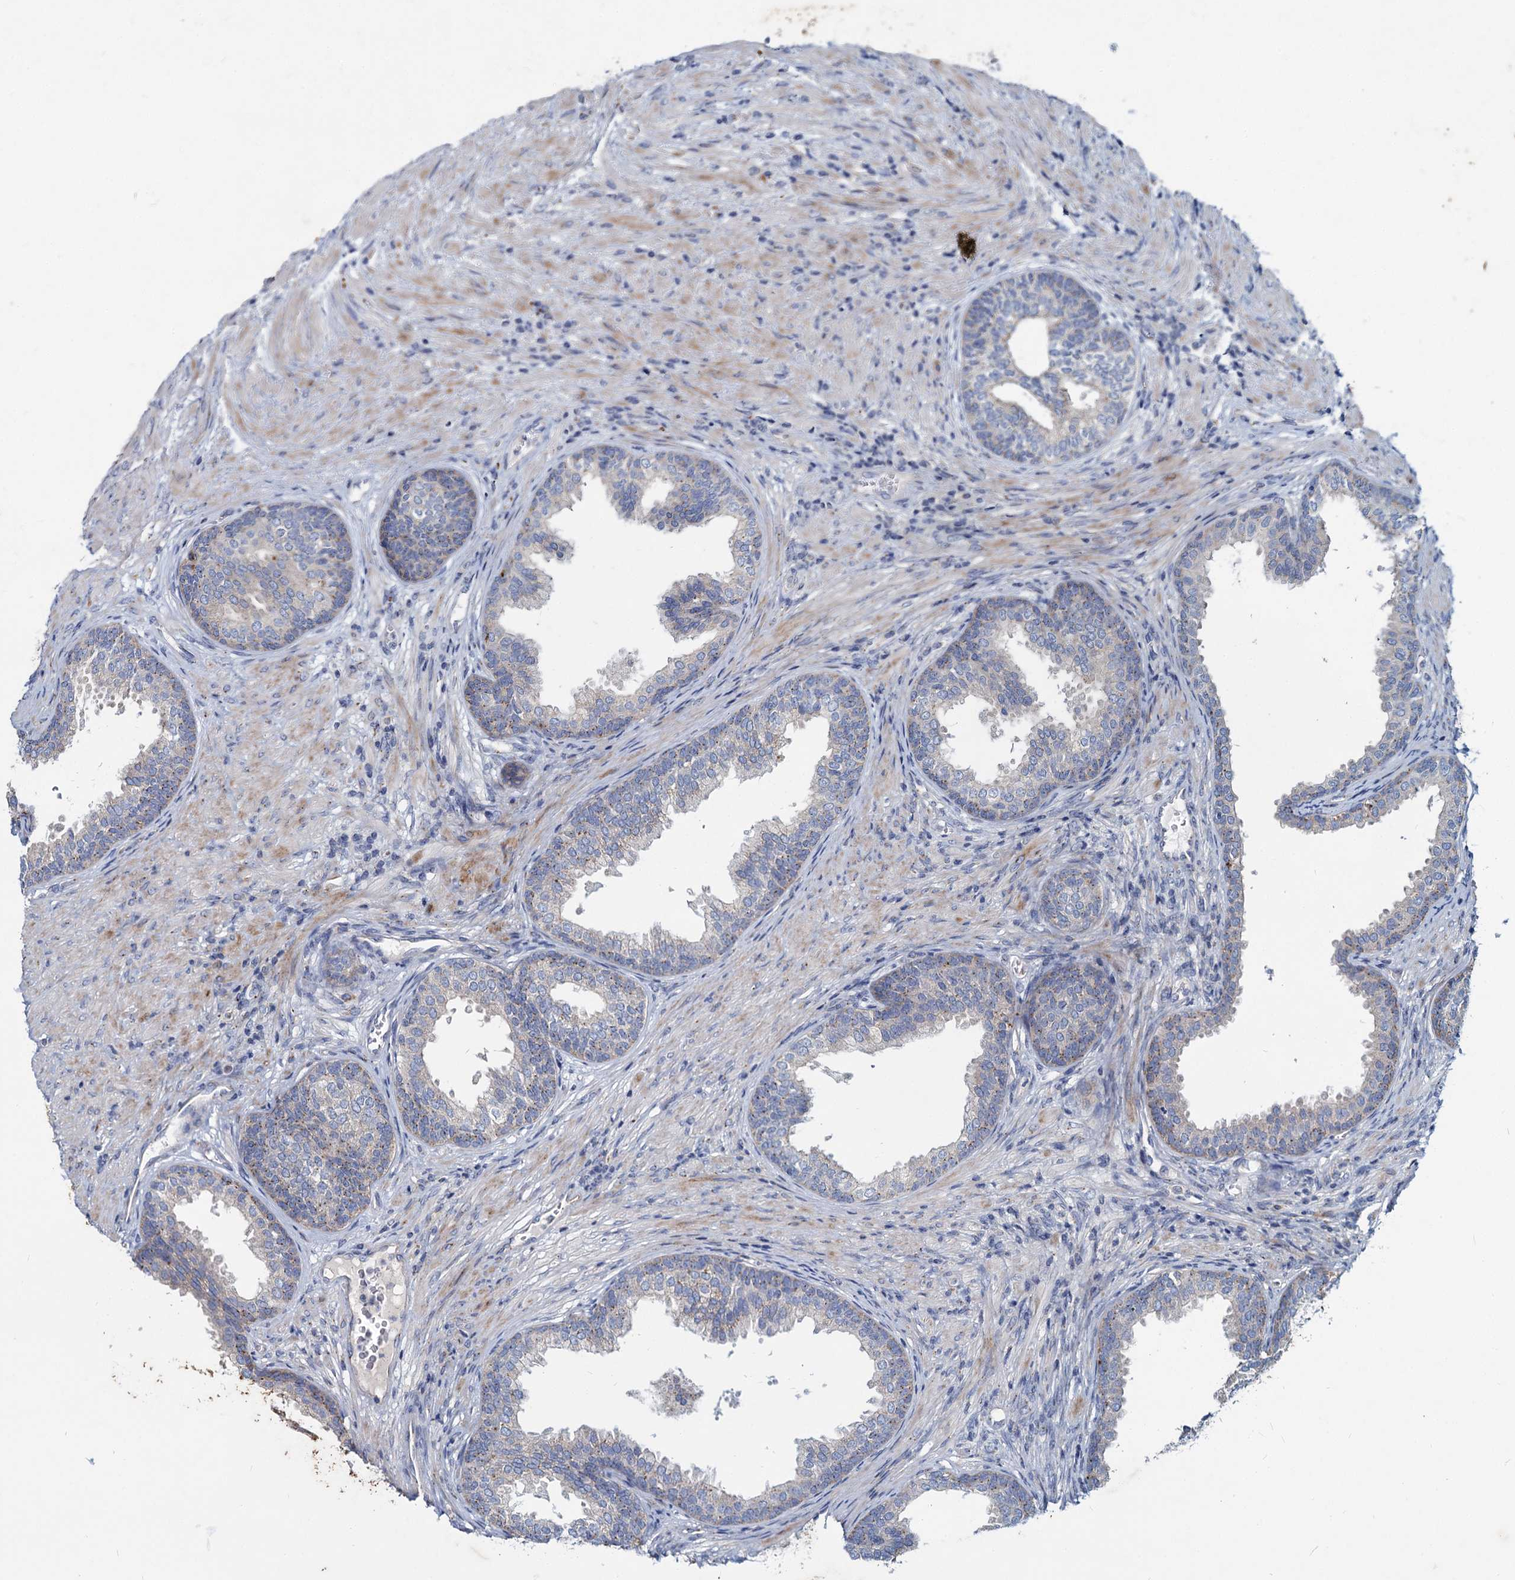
{"staining": {"intensity": "negative", "quantity": "none", "location": "none"}, "tissue": "prostate", "cell_type": "Glandular cells", "image_type": "normal", "snomed": [{"axis": "morphology", "description": "Normal tissue, NOS"}, {"axis": "topography", "description": "Prostate"}], "caption": "A high-resolution histopathology image shows immunohistochemistry (IHC) staining of normal prostate, which reveals no significant expression in glandular cells.", "gene": "AGBL4", "patient": {"sex": "male", "age": 76}}